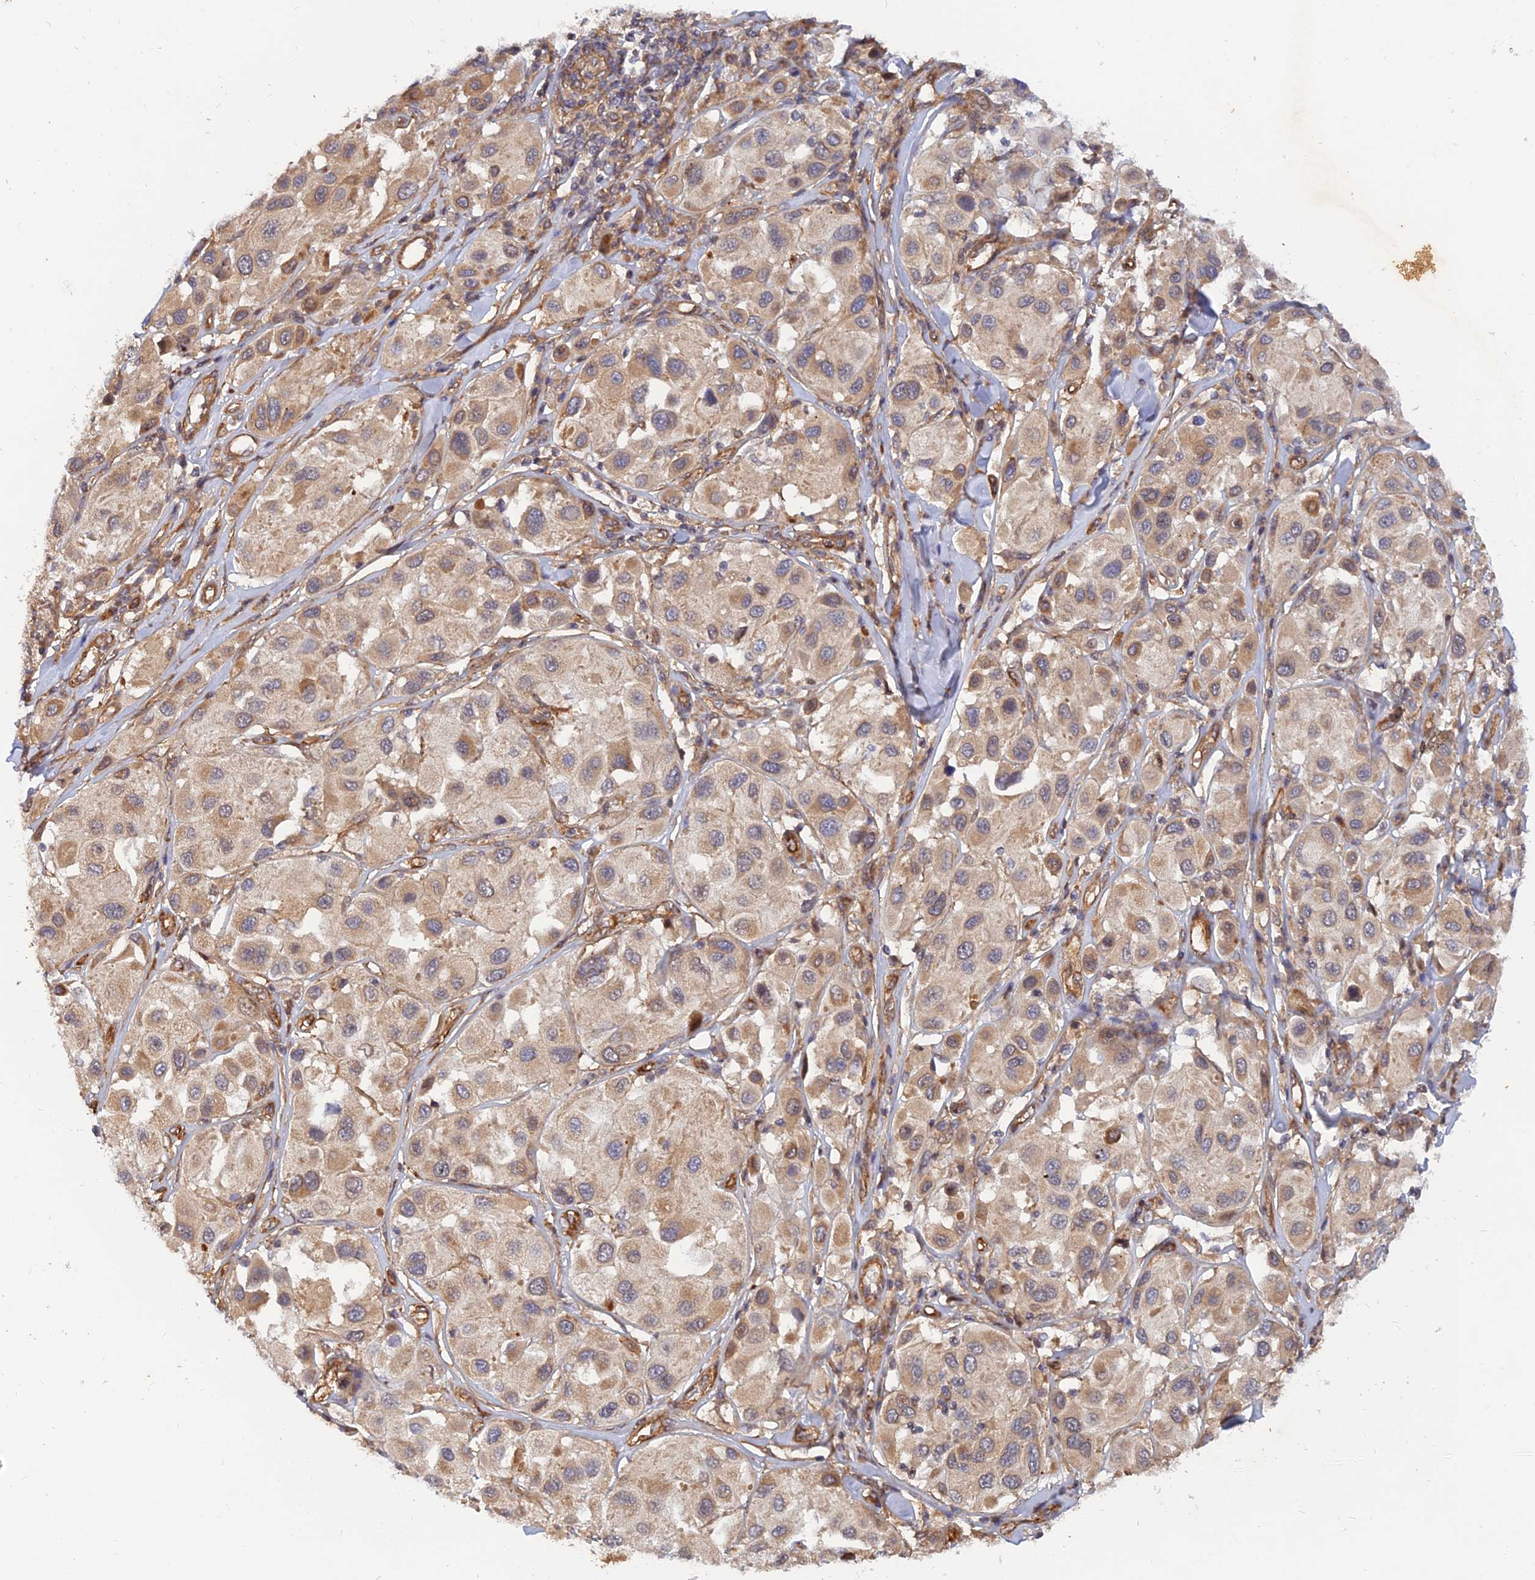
{"staining": {"intensity": "weak", "quantity": ">75%", "location": "cytoplasmic/membranous"}, "tissue": "melanoma", "cell_type": "Tumor cells", "image_type": "cancer", "snomed": [{"axis": "morphology", "description": "Malignant melanoma, Metastatic site"}, {"axis": "topography", "description": "Skin"}], "caption": "Brown immunohistochemical staining in human malignant melanoma (metastatic site) shows weak cytoplasmic/membranous expression in about >75% of tumor cells. Immunohistochemistry stains the protein in brown and the nuclei are stained blue.", "gene": "WDR41", "patient": {"sex": "male", "age": 41}}